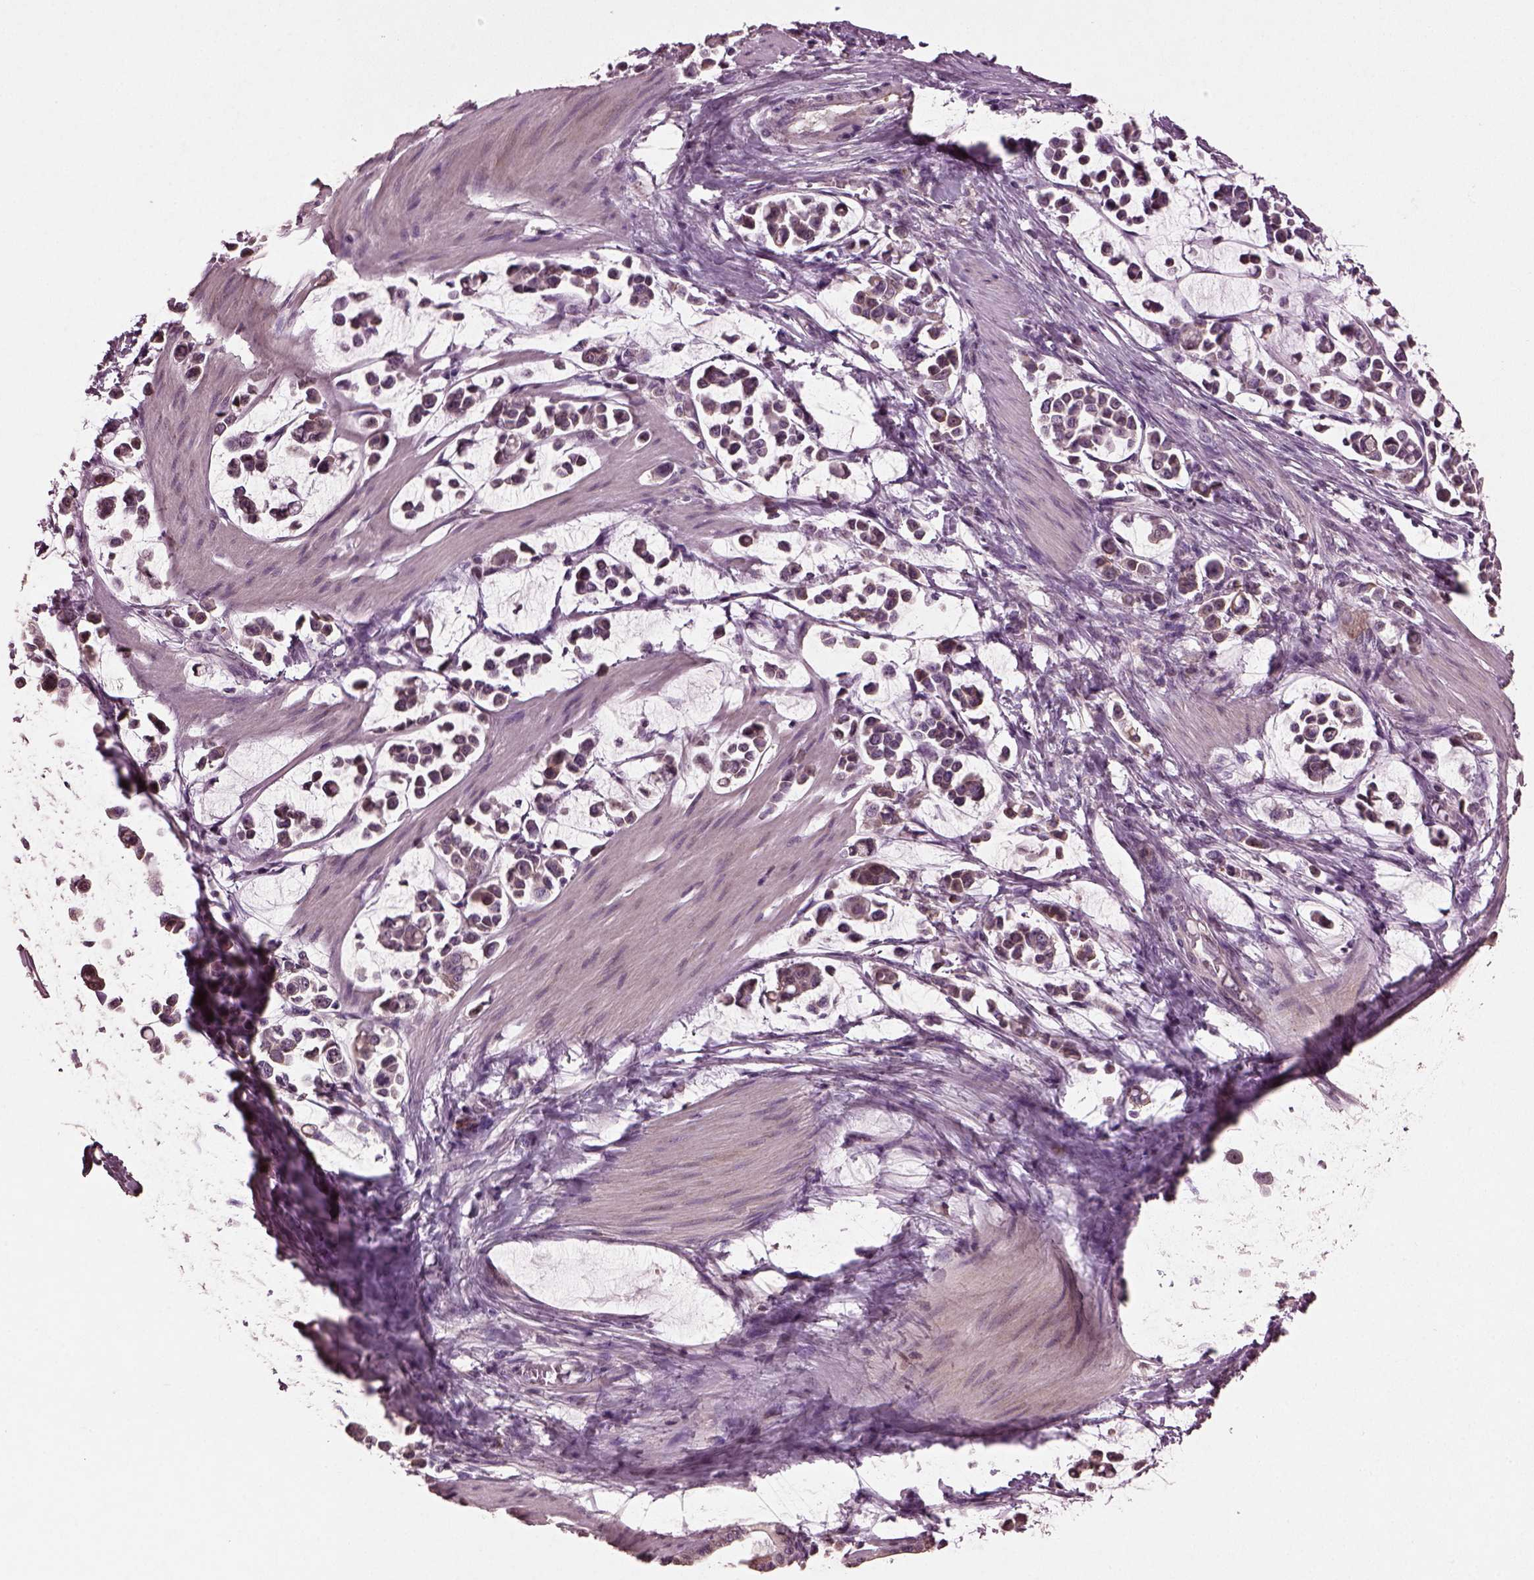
{"staining": {"intensity": "negative", "quantity": "none", "location": "none"}, "tissue": "stomach cancer", "cell_type": "Tumor cells", "image_type": "cancer", "snomed": [{"axis": "morphology", "description": "Adenocarcinoma, NOS"}, {"axis": "topography", "description": "Stomach"}], "caption": "This is a image of IHC staining of stomach adenocarcinoma, which shows no expression in tumor cells. (Stains: DAB (3,3'-diaminobenzidine) immunohistochemistry with hematoxylin counter stain, Microscopy: brightfield microscopy at high magnification).", "gene": "IL18RAP", "patient": {"sex": "male", "age": 82}}